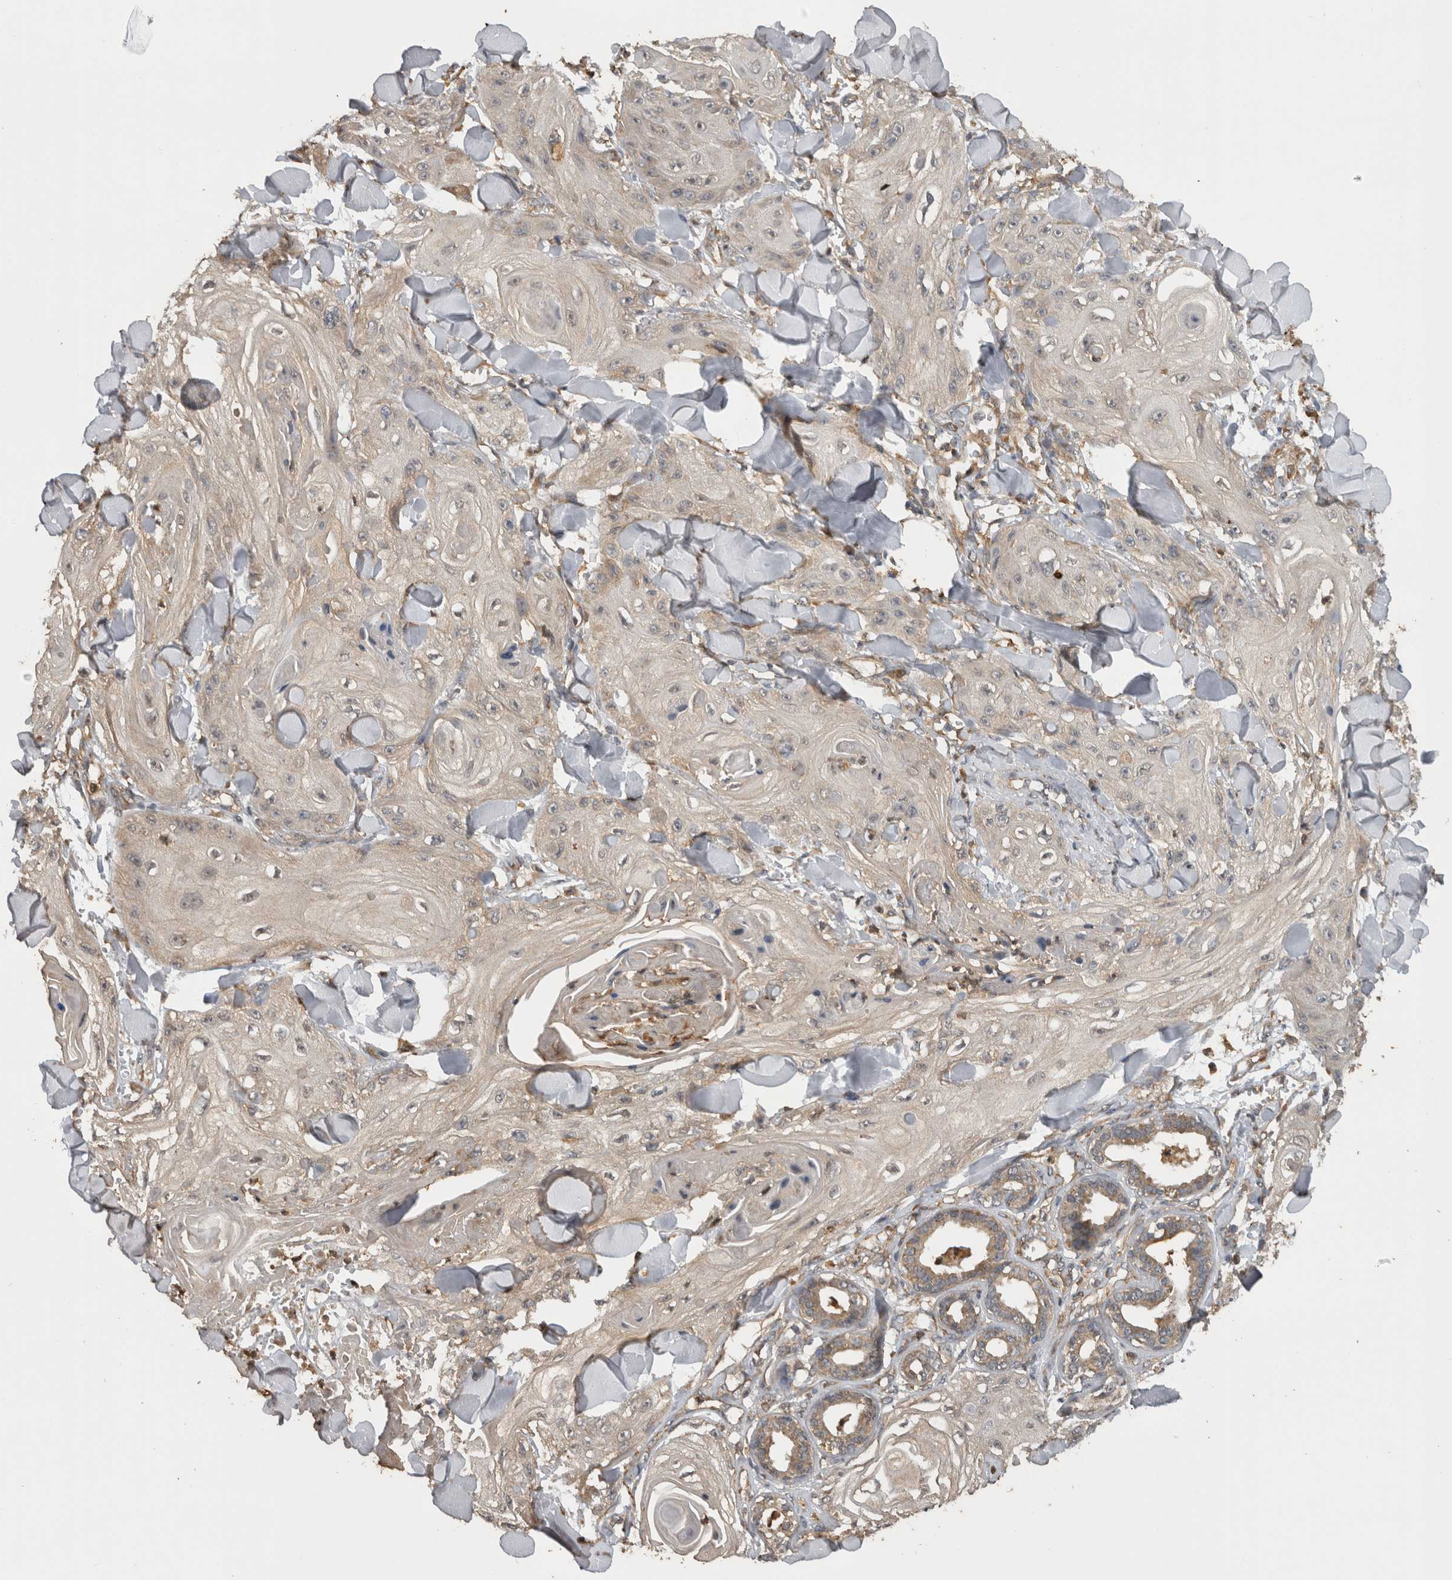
{"staining": {"intensity": "negative", "quantity": "none", "location": "none"}, "tissue": "skin cancer", "cell_type": "Tumor cells", "image_type": "cancer", "snomed": [{"axis": "morphology", "description": "Squamous cell carcinoma, NOS"}, {"axis": "topography", "description": "Skin"}], "caption": "Immunohistochemistry (IHC) histopathology image of neoplastic tissue: human skin cancer (squamous cell carcinoma) stained with DAB (3,3'-diaminobenzidine) shows no significant protein positivity in tumor cells.", "gene": "TMED7", "patient": {"sex": "male", "age": 74}}